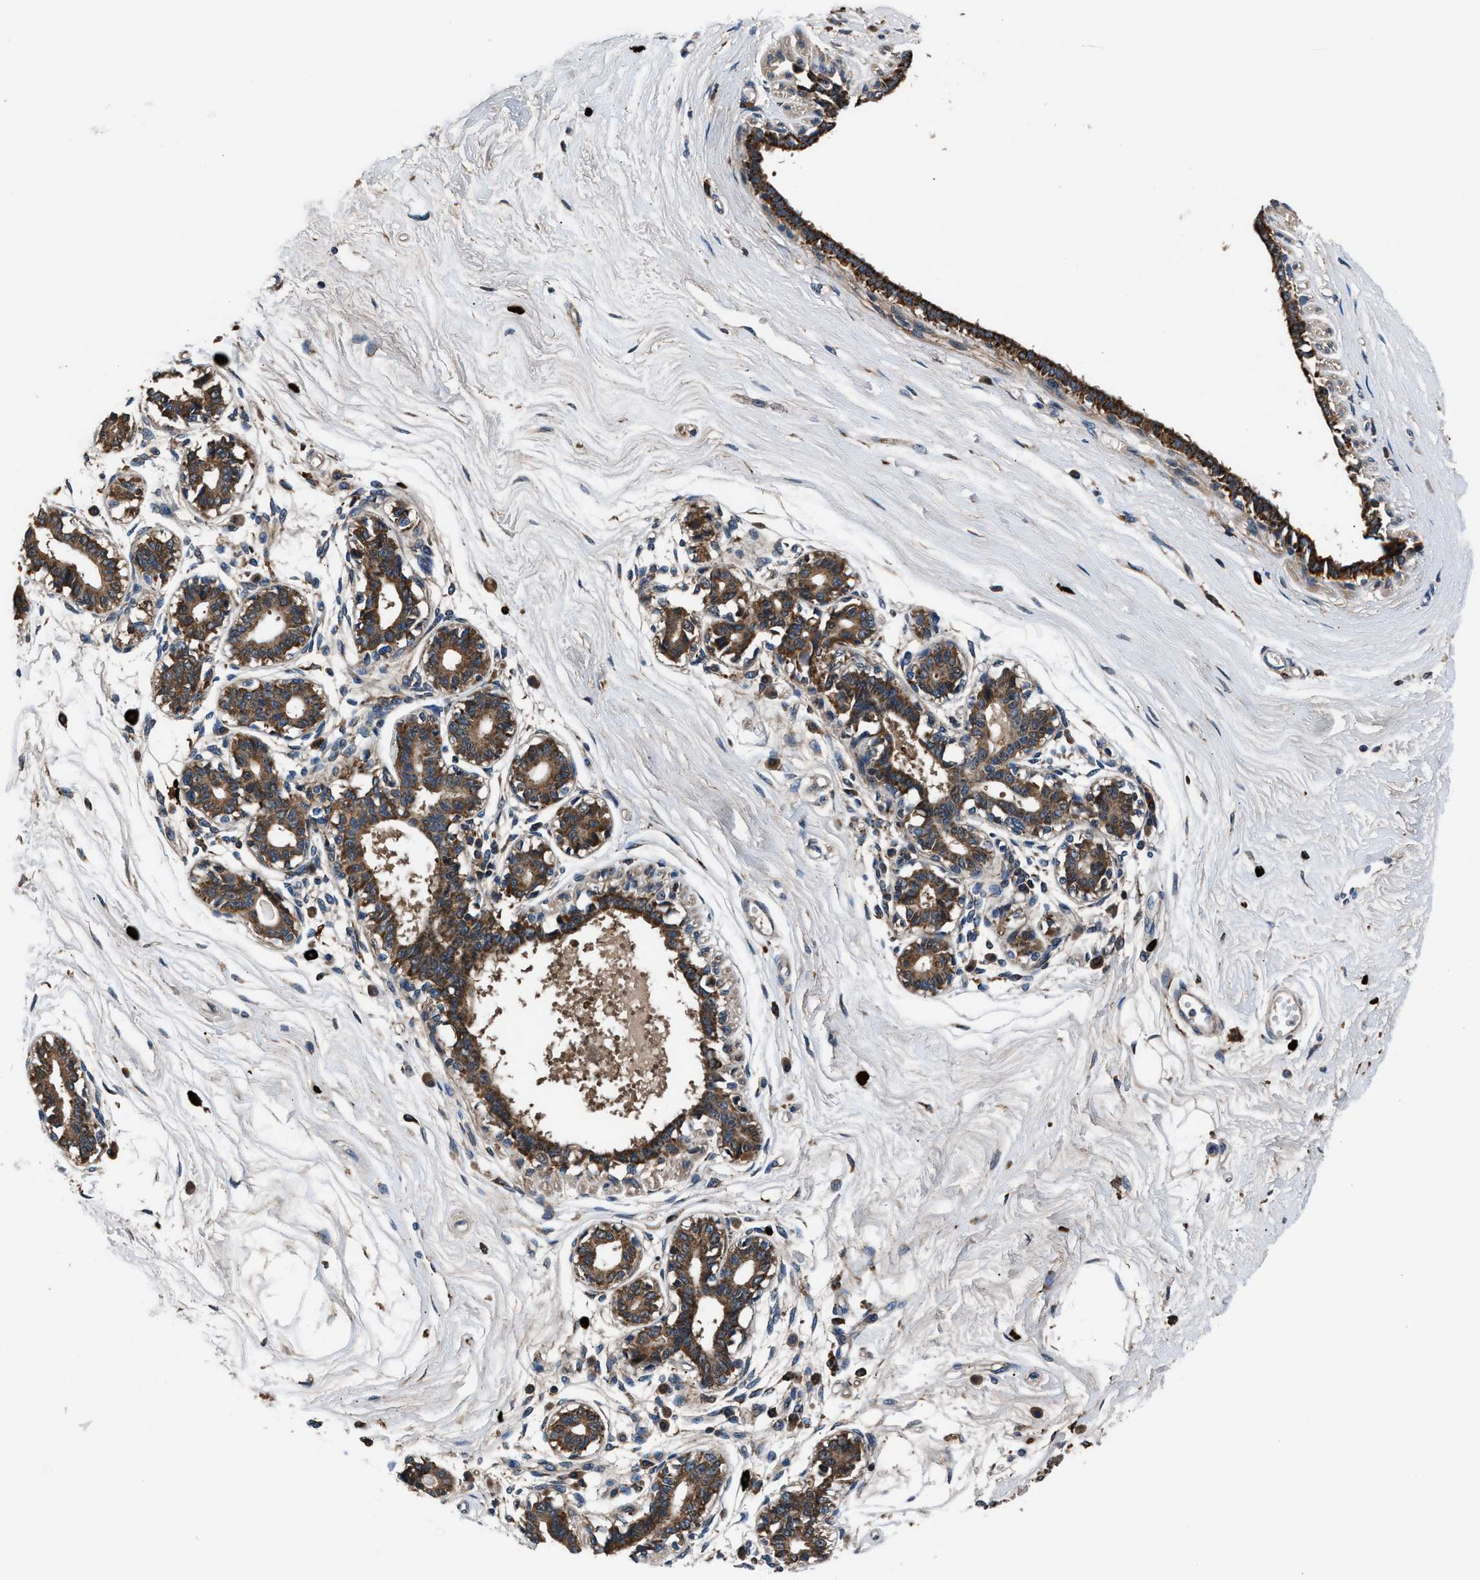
{"staining": {"intensity": "negative", "quantity": "none", "location": "none"}, "tissue": "breast", "cell_type": "Adipocytes", "image_type": "normal", "snomed": [{"axis": "morphology", "description": "Normal tissue, NOS"}, {"axis": "topography", "description": "Breast"}], "caption": "This is an IHC histopathology image of normal human breast. There is no positivity in adipocytes.", "gene": "FAM221A", "patient": {"sex": "female", "age": 45}}